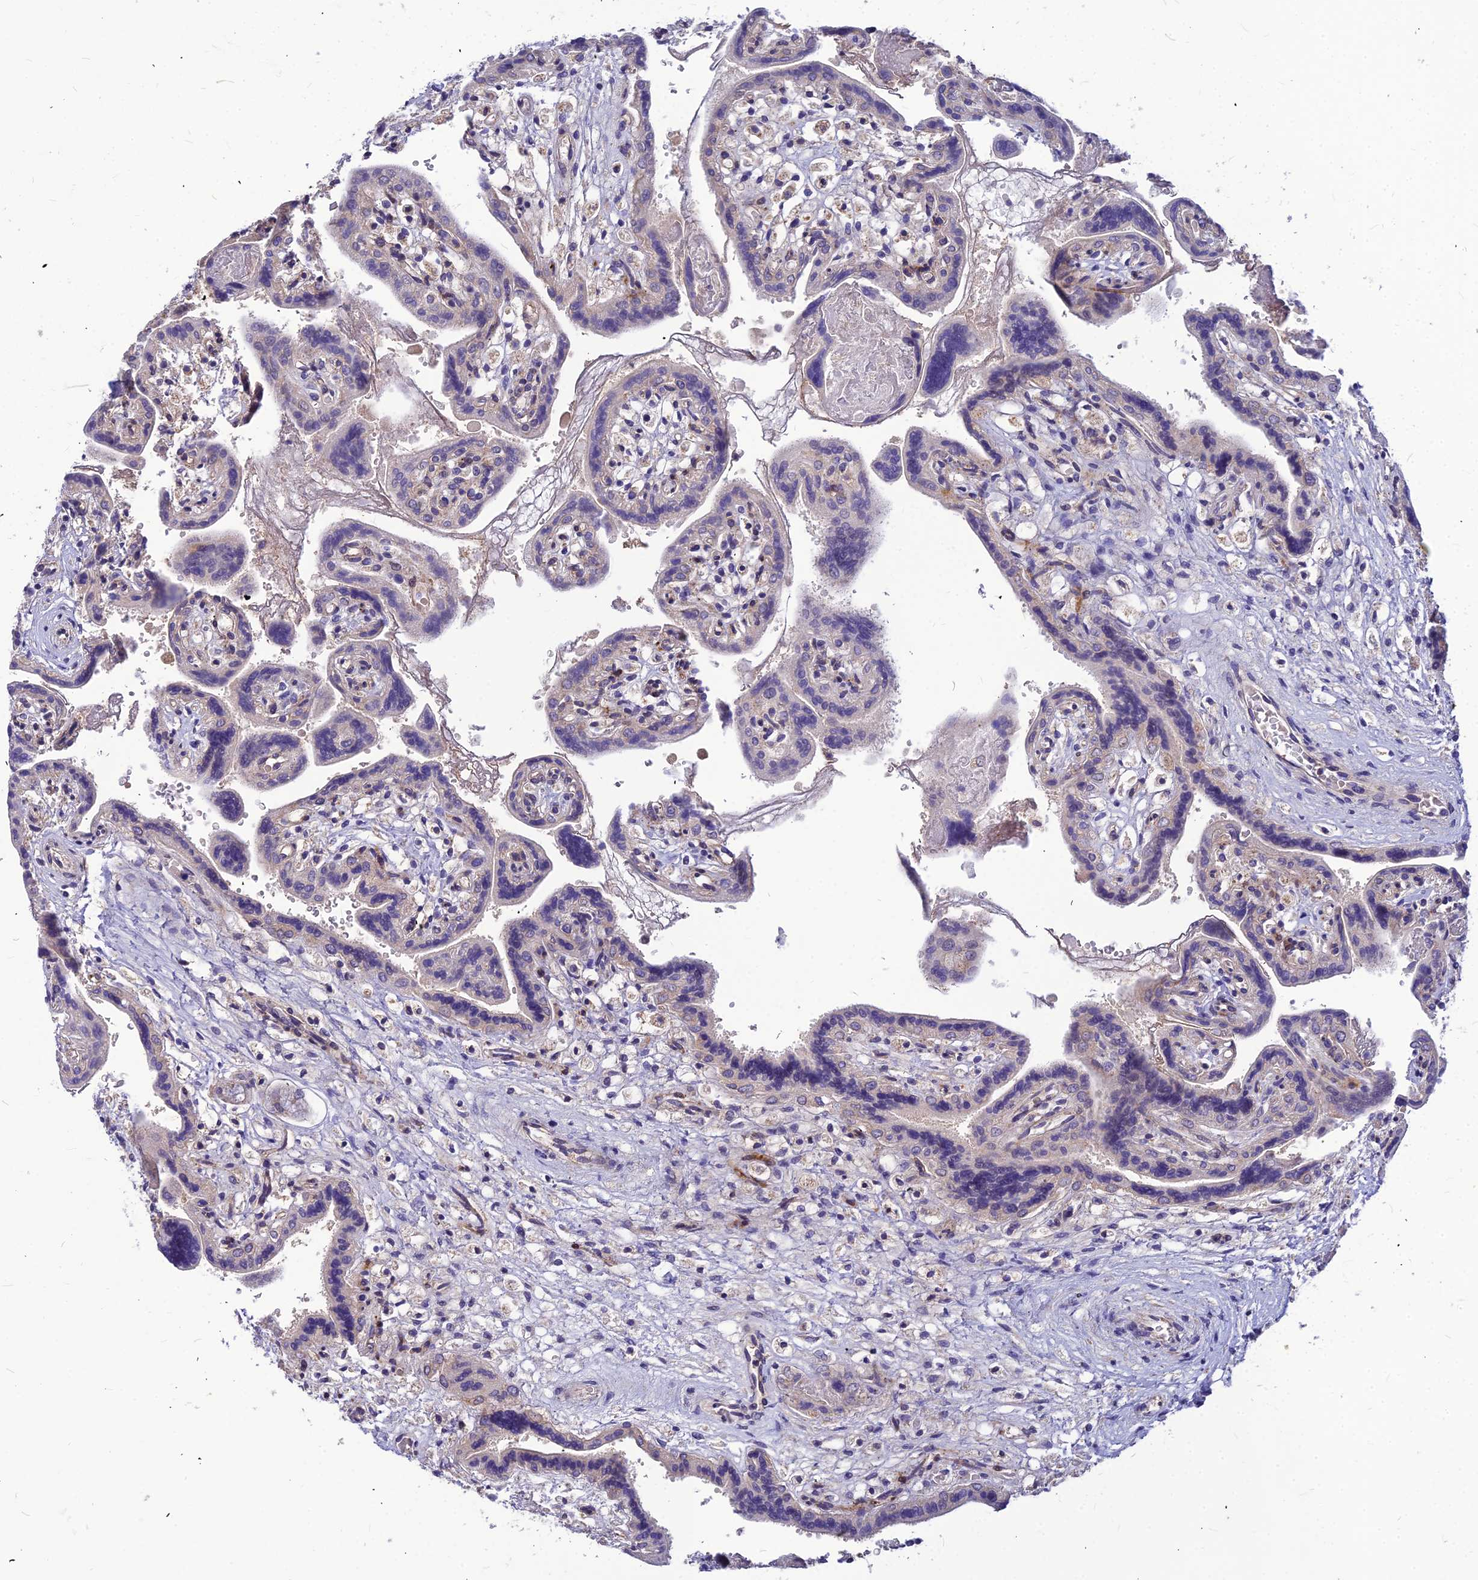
{"staining": {"intensity": "moderate", "quantity": "25%-75%", "location": "cytoplasmic/membranous"}, "tissue": "placenta", "cell_type": "Trophoblastic cells", "image_type": "normal", "snomed": [{"axis": "morphology", "description": "Normal tissue, NOS"}, {"axis": "topography", "description": "Placenta"}], "caption": "Unremarkable placenta demonstrates moderate cytoplasmic/membranous staining in about 25%-75% of trophoblastic cells, visualized by immunohistochemistry. The staining was performed using DAB (3,3'-diaminobenzidine) to visualize the protein expression in brown, while the nuclei were stained in blue with hematoxylin (Magnification: 20x).", "gene": "ASPHD1", "patient": {"sex": "female", "age": 37}}